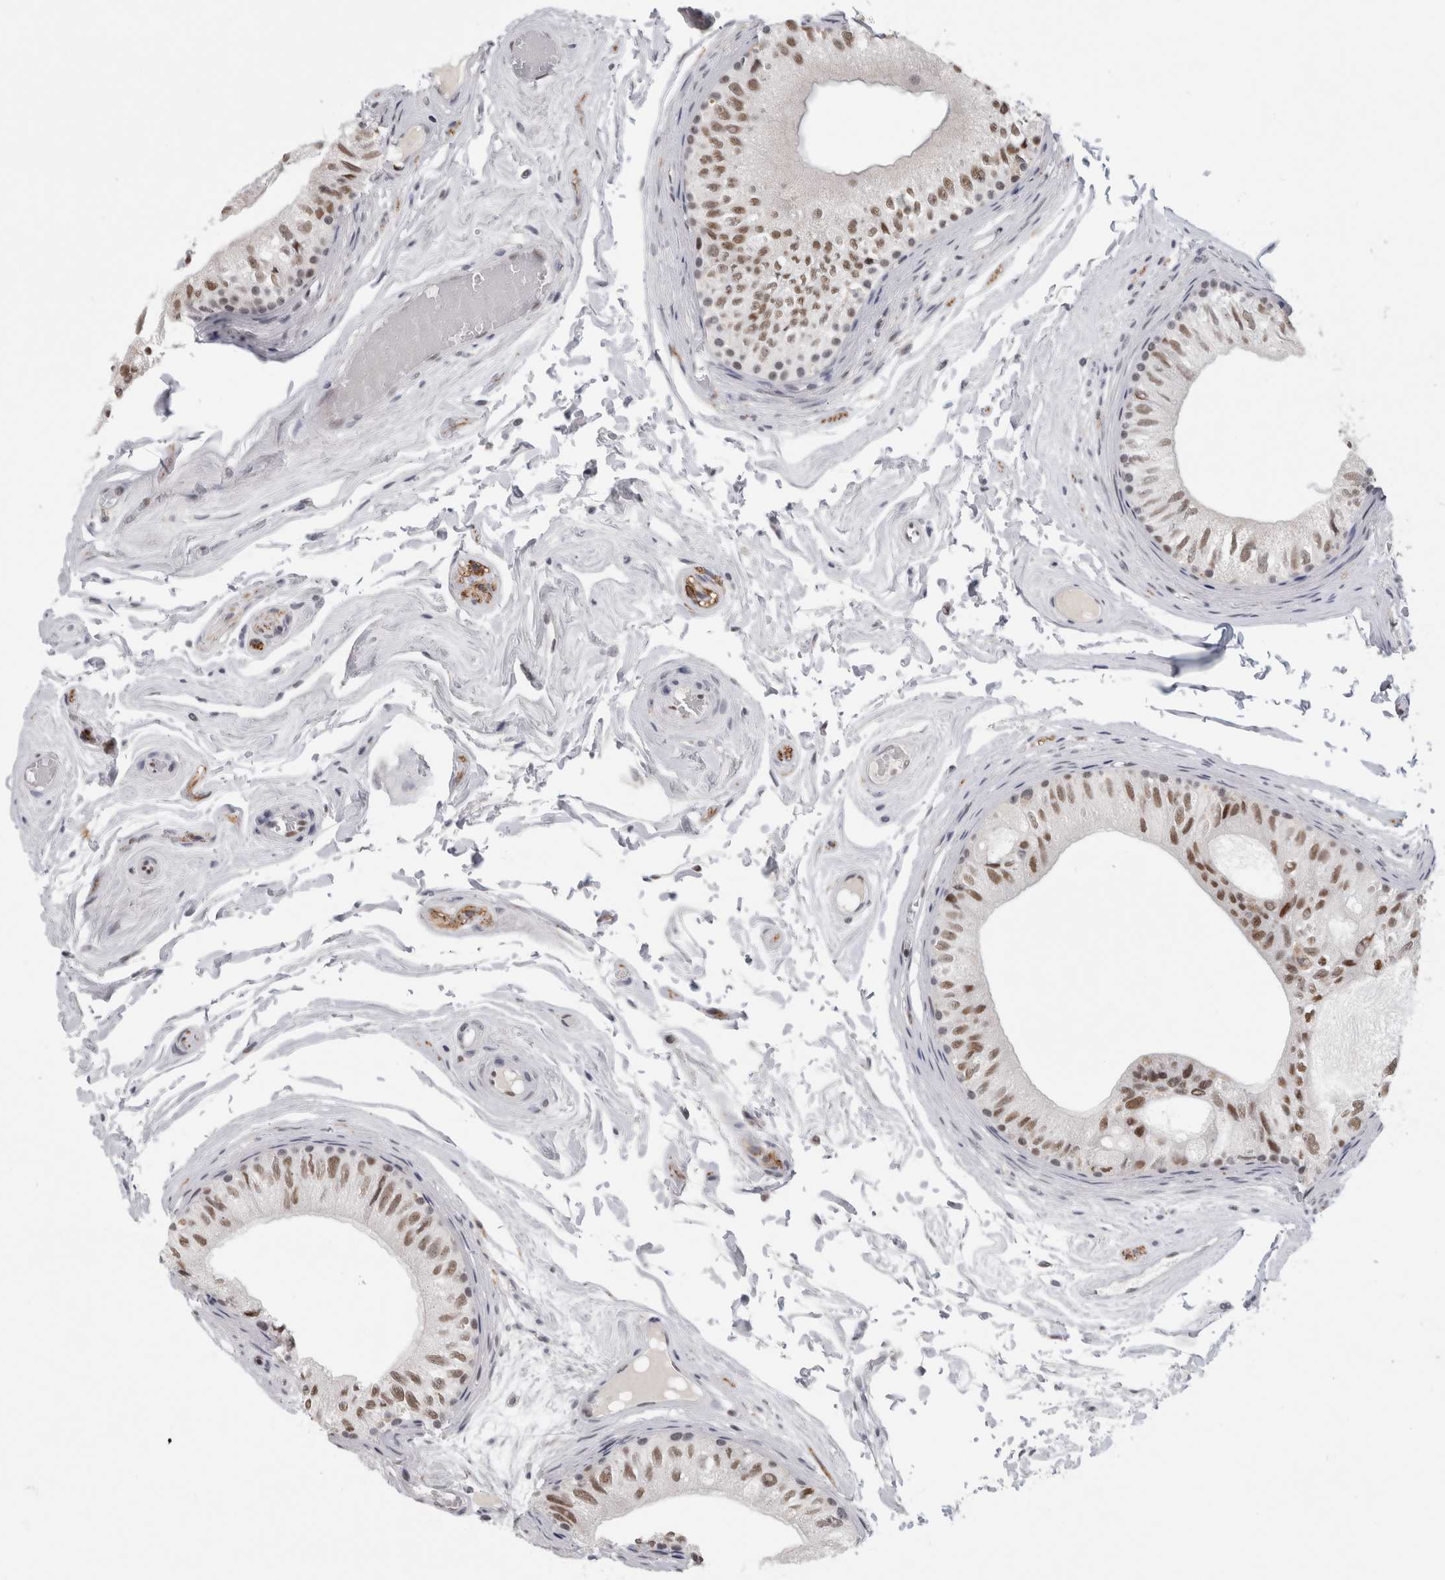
{"staining": {"intensity": "moderate", "quantity": ">75%", "location": "nuclear"}, "tissue": "epididymis", "cell_type": "Glandular cells", "image_type": "normal", "snomed": [{"axis": "morphology", "description": "Normal tissue, NOS"}, {"axis": "topography", "description": "Epididymis"}], "caption": "This is a micrograph of immunohistochemistry staining of normal epididymis, which shows moderate staining in the nuclear of glandular cells.", "gene": "SRARP", "patient": {"sex": "male", "age": 79}}